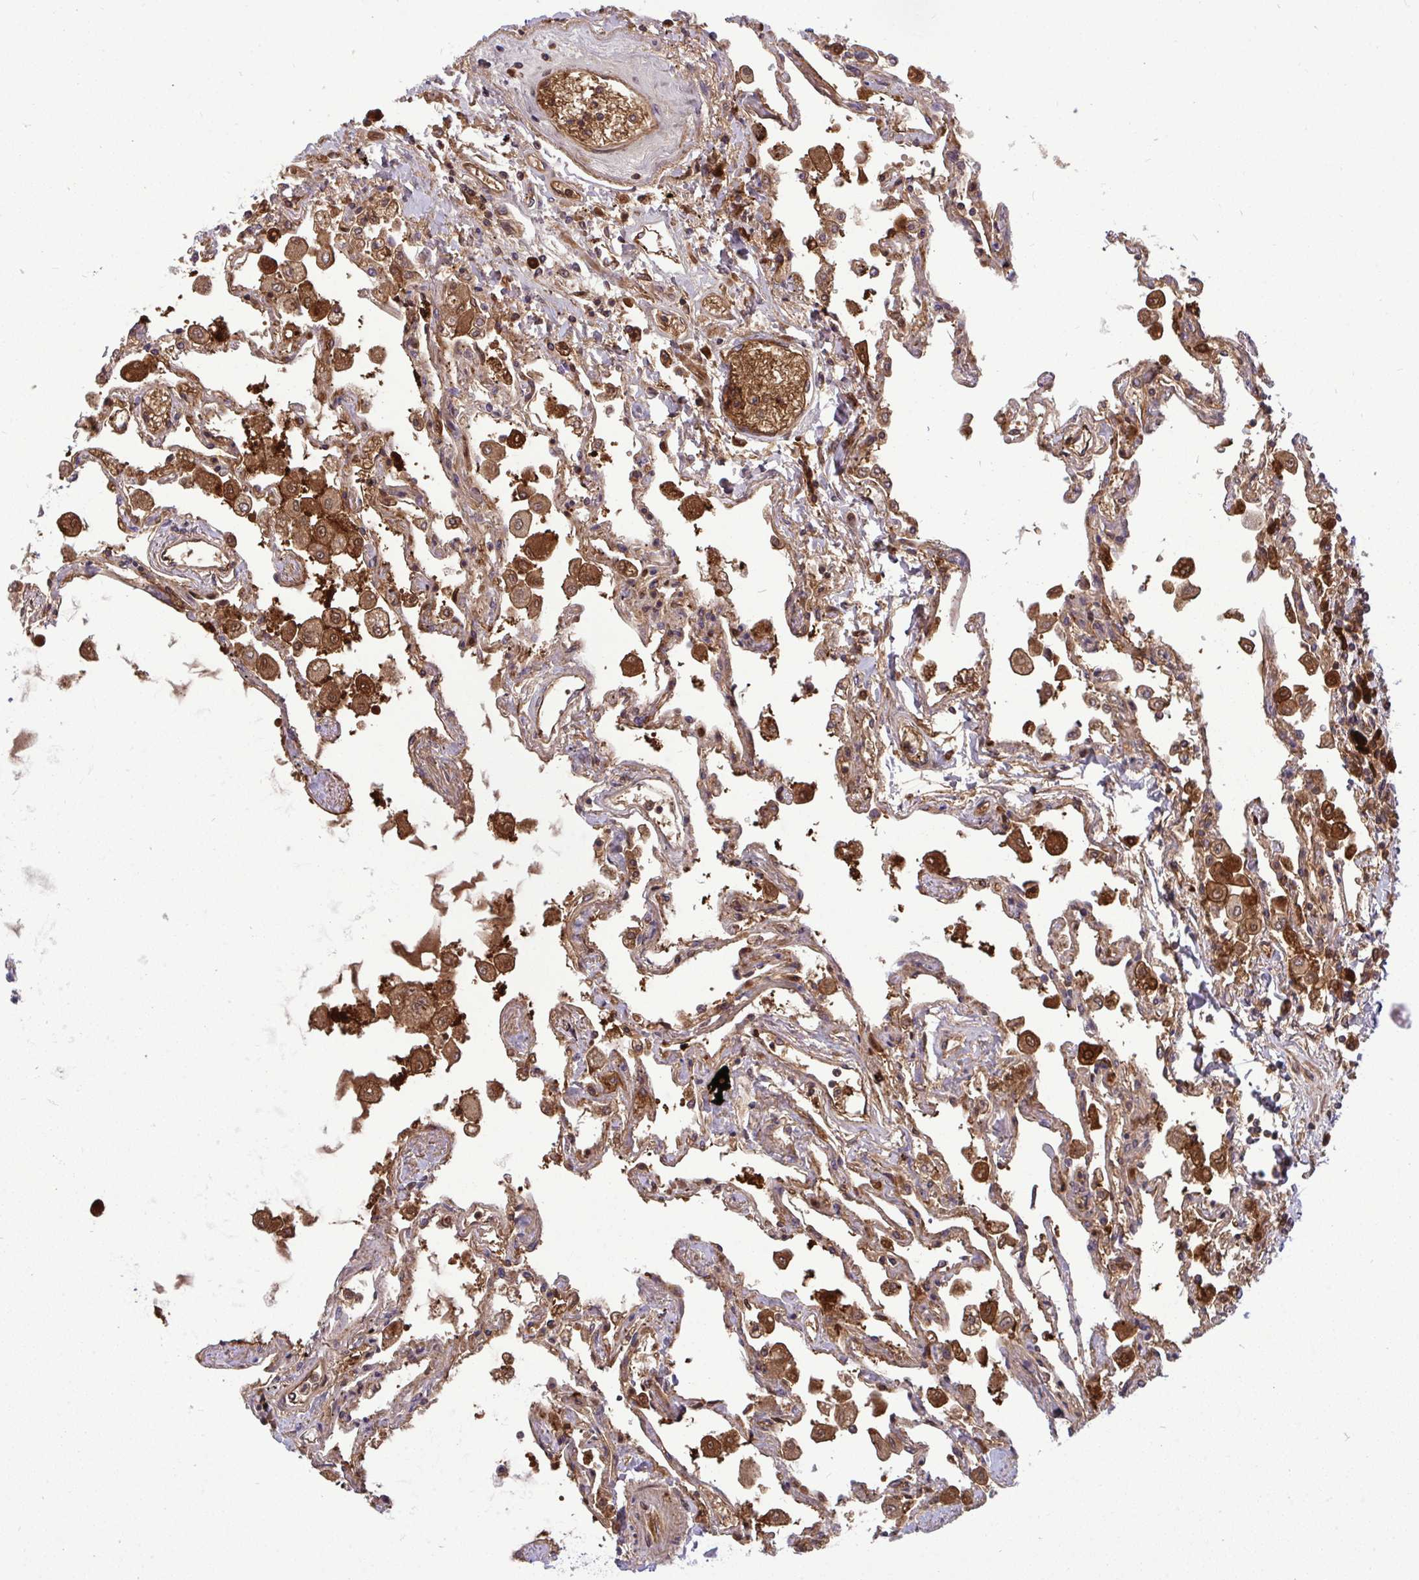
{"staining": {"intensity": "moderate", "quantity": "<25%", "location": "cytoplasmic/membranous"}, "tissue": "lung", "cell_type": "Alveolar cells", "image_type": "normal", "snomed": [{"axis": "morphology", "description": "Normal tissue, NOS"}, {"axis": "morphology", "description": "Adenocarcinoma, NOS"}, {"axis": "topography", "description": "Cartilage tissue"}, {"axis": "topography", "description": "Lung"}], "caption": "Protein staining exhibits moderate cytoplasmic/membranous staining in approximately <25% of alveolar cells in benign lung.", "gene": "F2", "patient": {"sex": "female", "age": 67}}